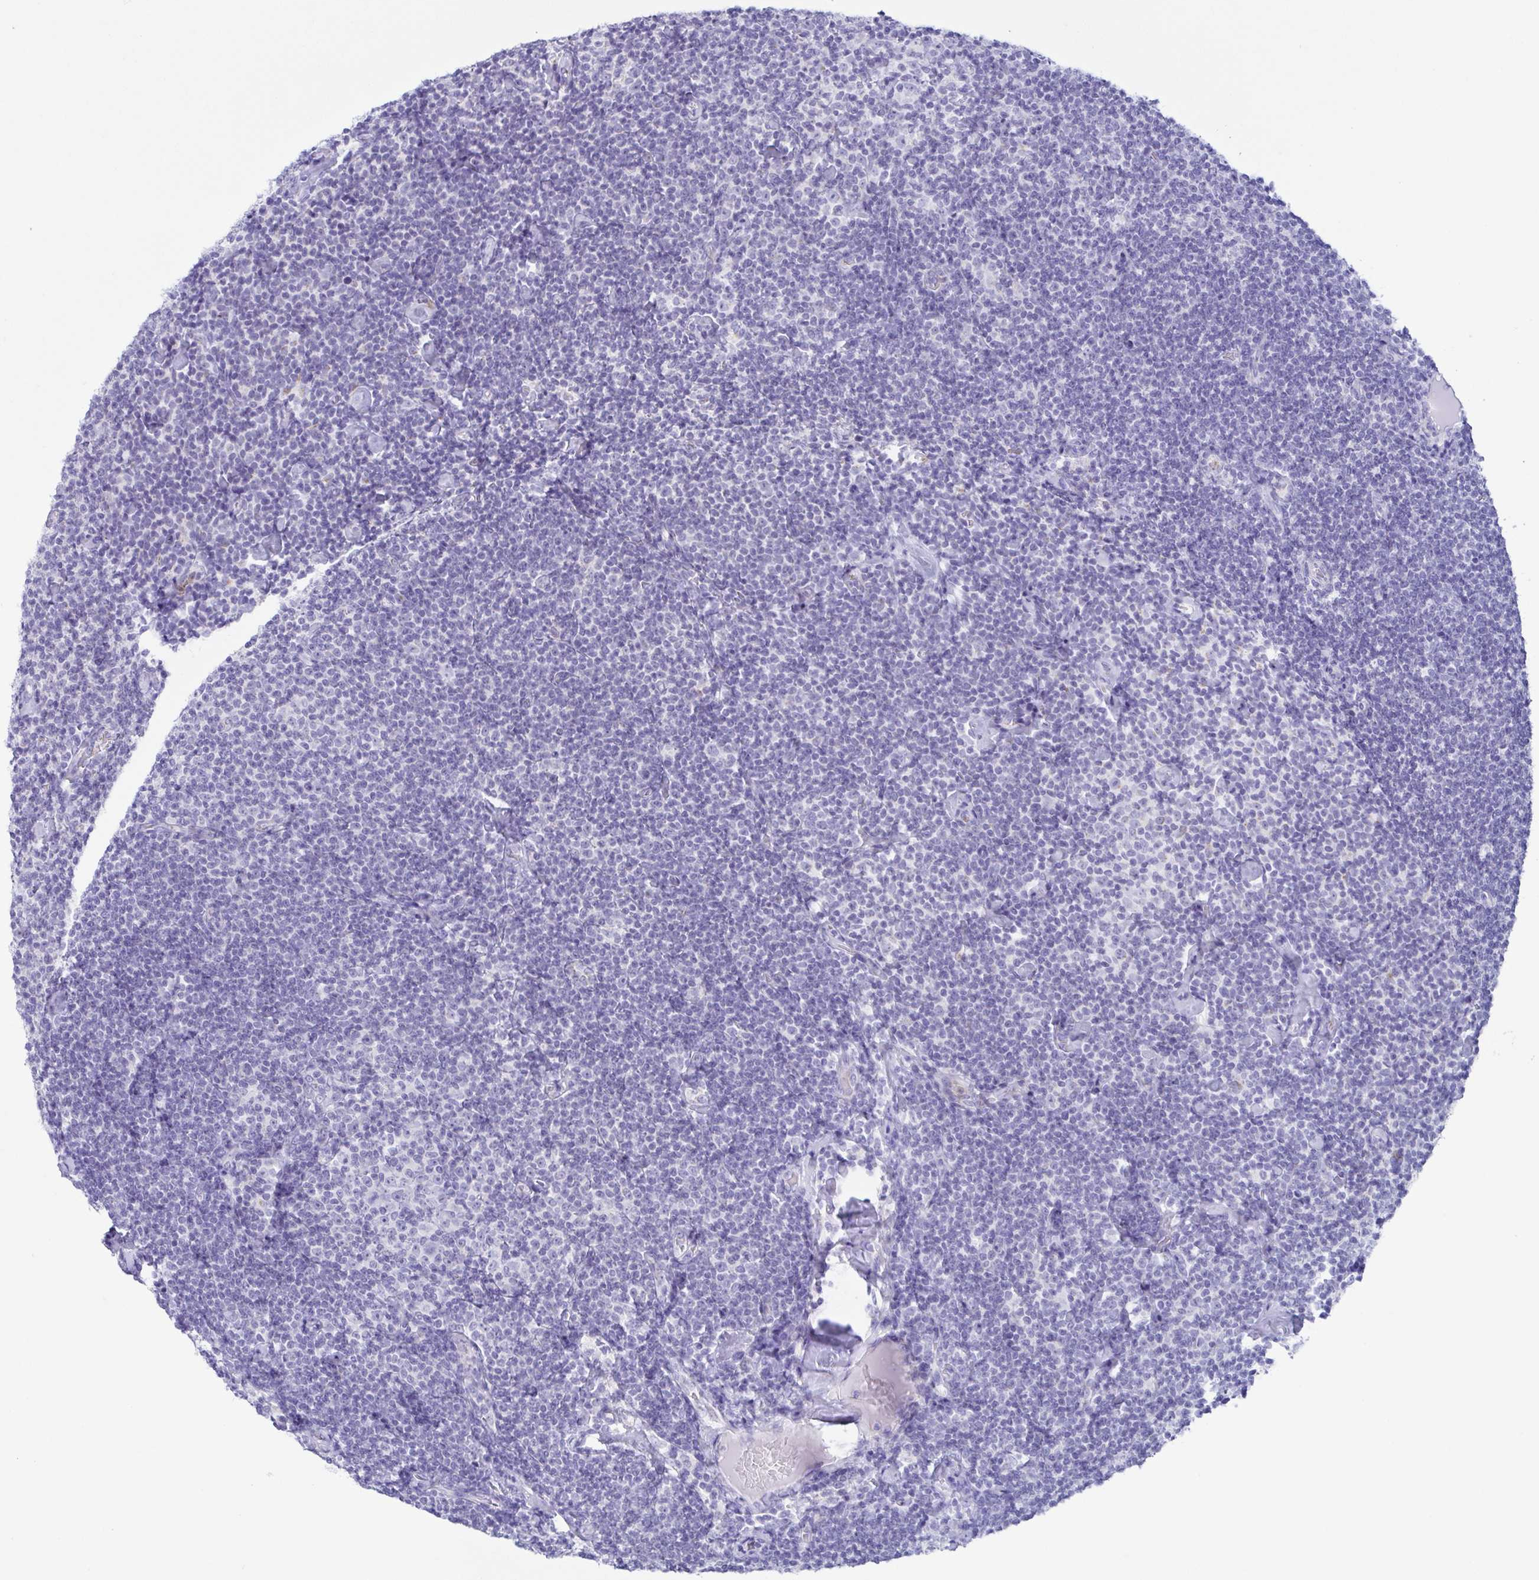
{"staining": {"intensity": "negative", "quantity": "none", "location": "none"}, "tissue": "lymphoma", "cell_type": "Tumor cells", "image_type": "cancer", "snomed": [{"axis": "morphology", "description": "Malignant lymphoma, non-Hodgkin's type, Low grade"}, {"axis": "topography", "description": "Lymph node"}], "caption": "Human low-grade malignant lymphoma, non-Hodgkin's type stained for a protein using immunohistochemistry shows no positivity in tumor cells.", "gene": "AZU1", "patient": {"sex": "male", "age": 81}}